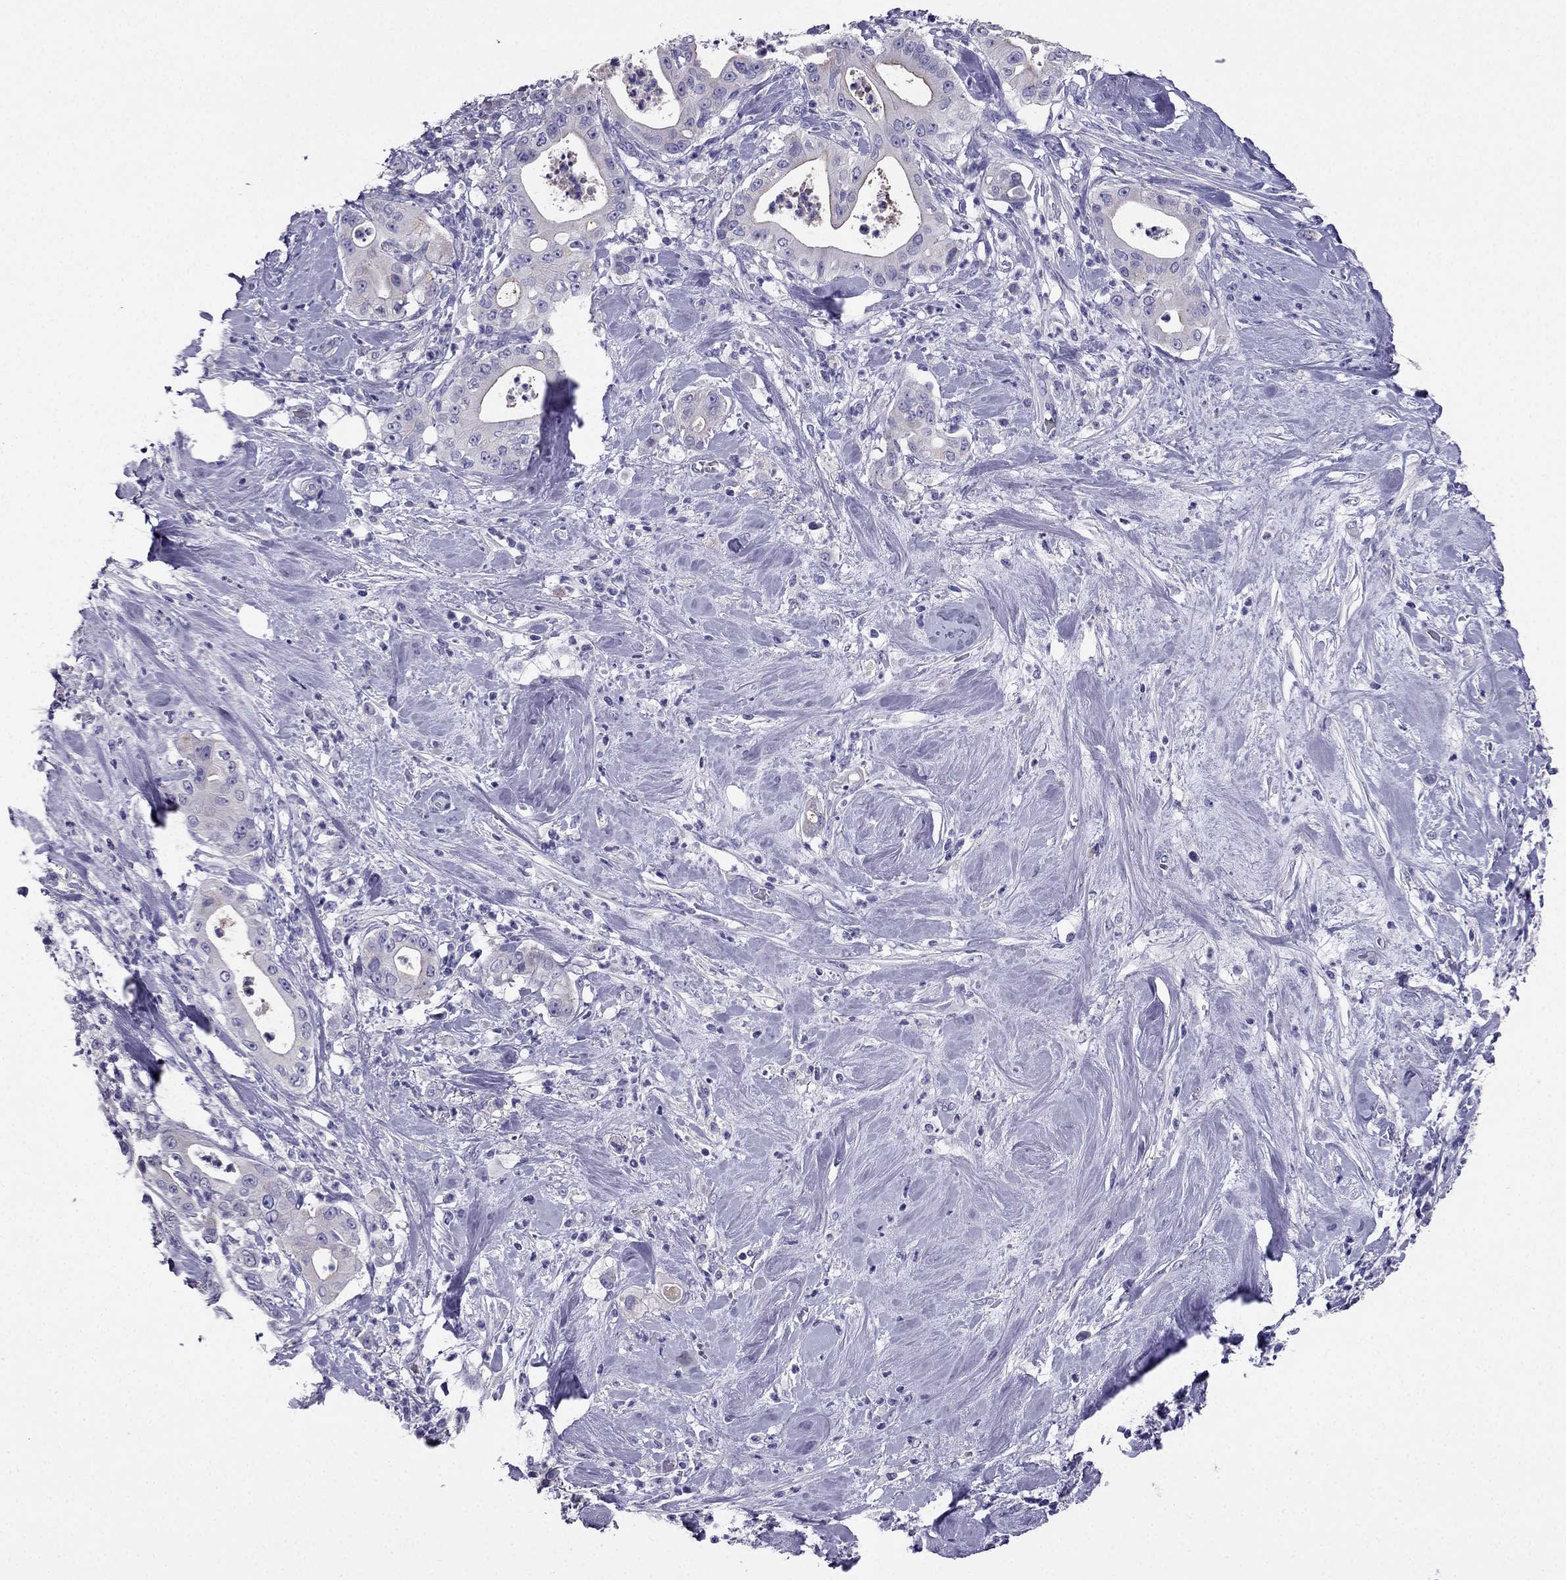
{"staining": {"intensity": "negative", "quantity": "none", "location": "none"}, "tissue": "pancreatic cancer", "cell_type": "Tumor cells", "image_type": "cancer", "snomed": [{"axis": "morphology", "description": "Adenocarcinoma, NOS"}, {"axis": "topography", "description": "Pancreas"}], "caption": "Tumor cells show no significant positivity in pancreatic cancer.", "gene": "PTH", "patient": {"sex": "male", "age": 71}}